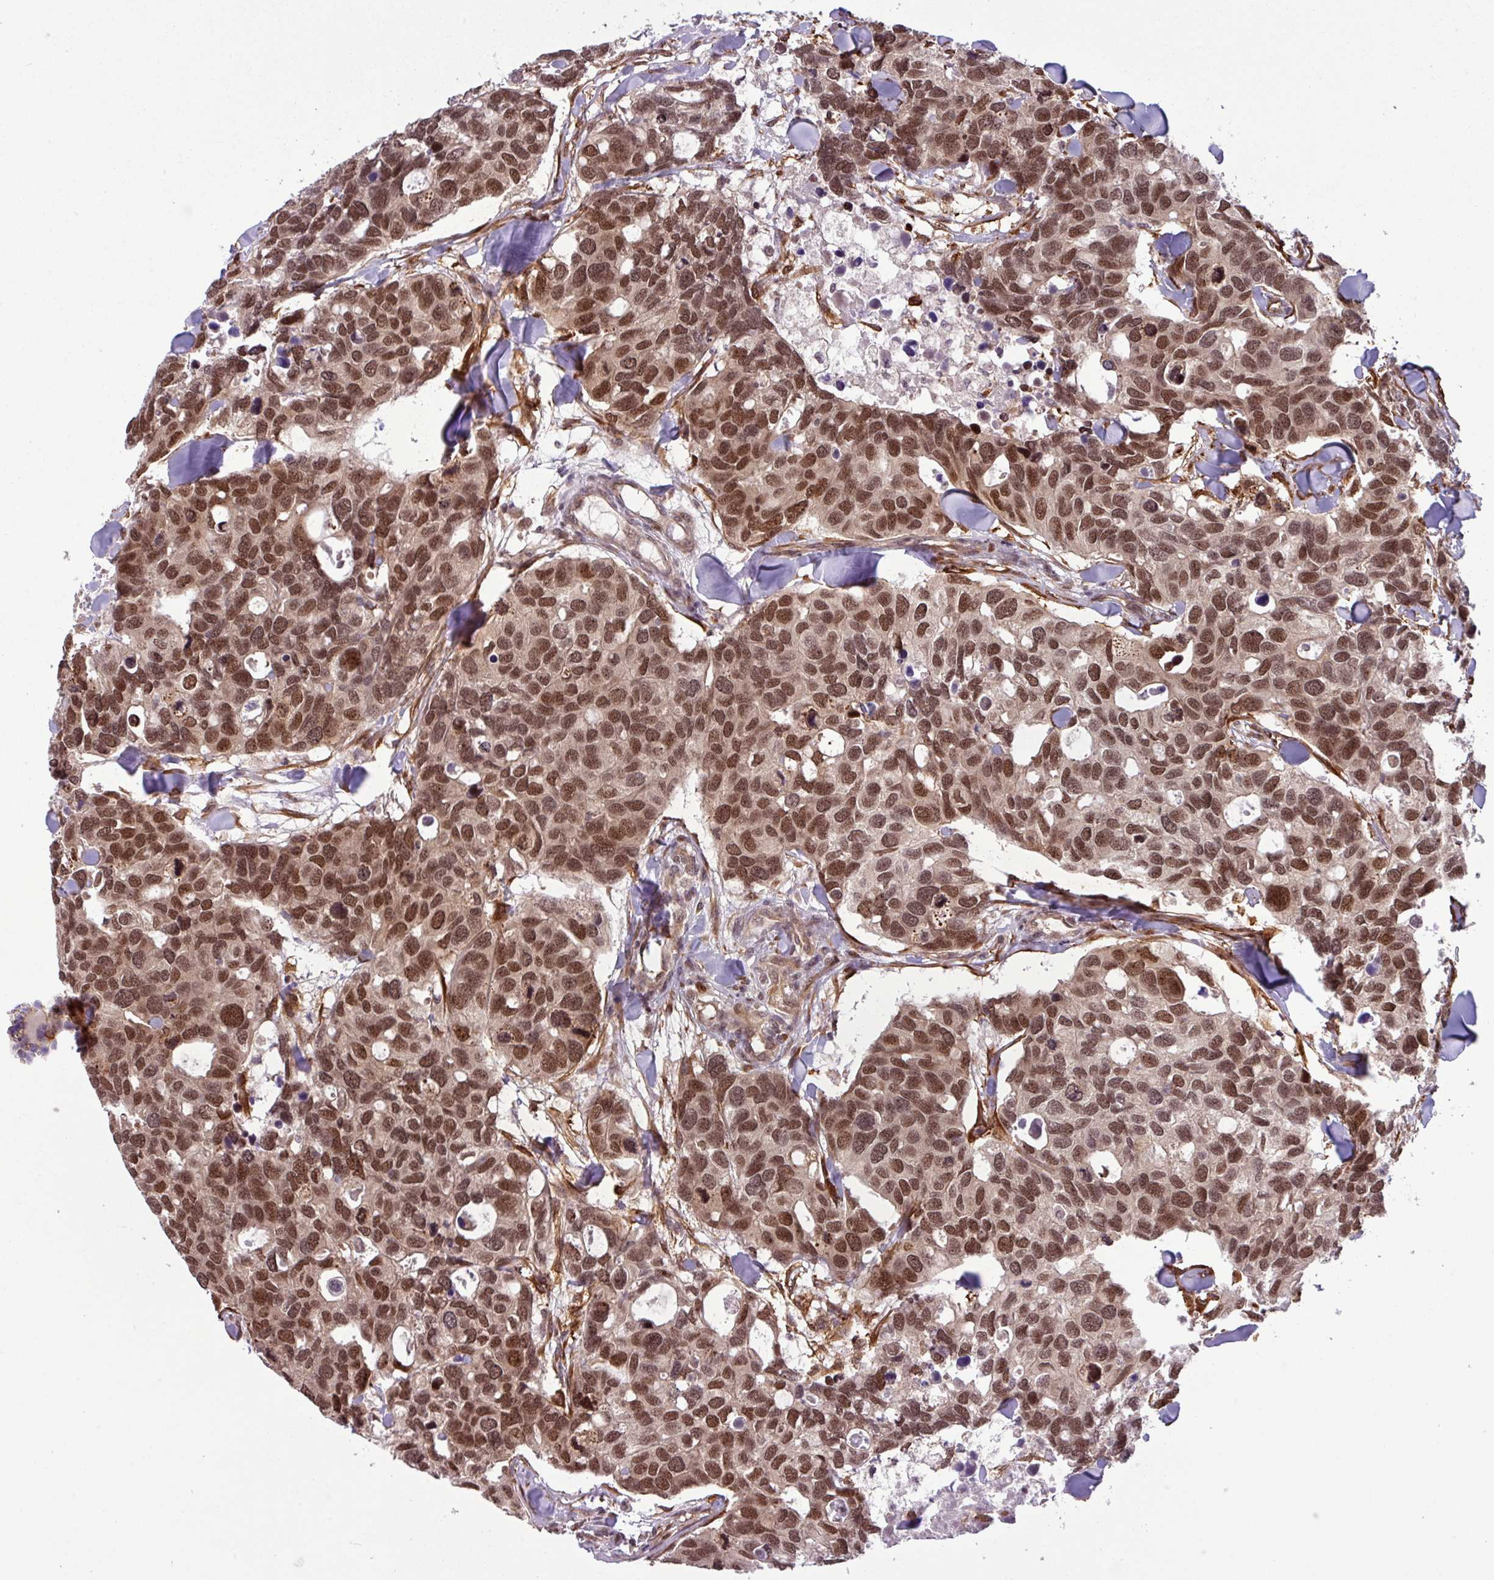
{"staining": {"intensity": "moderate", "quantity": ">75%", "location": "nuclear"}, "tissue": "breast cancer", "cell_type": "Tumor cells", "image_type": "cancer", "snomed": [{"axis": "morphology", "description": "Duct carcinoma"}, {"axis": "topography", "description": "Breast"}], "caption": "Approximately >75% of tumor cells in human breast invasive ductal carcinoma show moderate nuclear protein expression as visualized by brown immunohistochemical staining.", "gene": "C7orf50", "patient": {"sex": "female", "age": 83}}